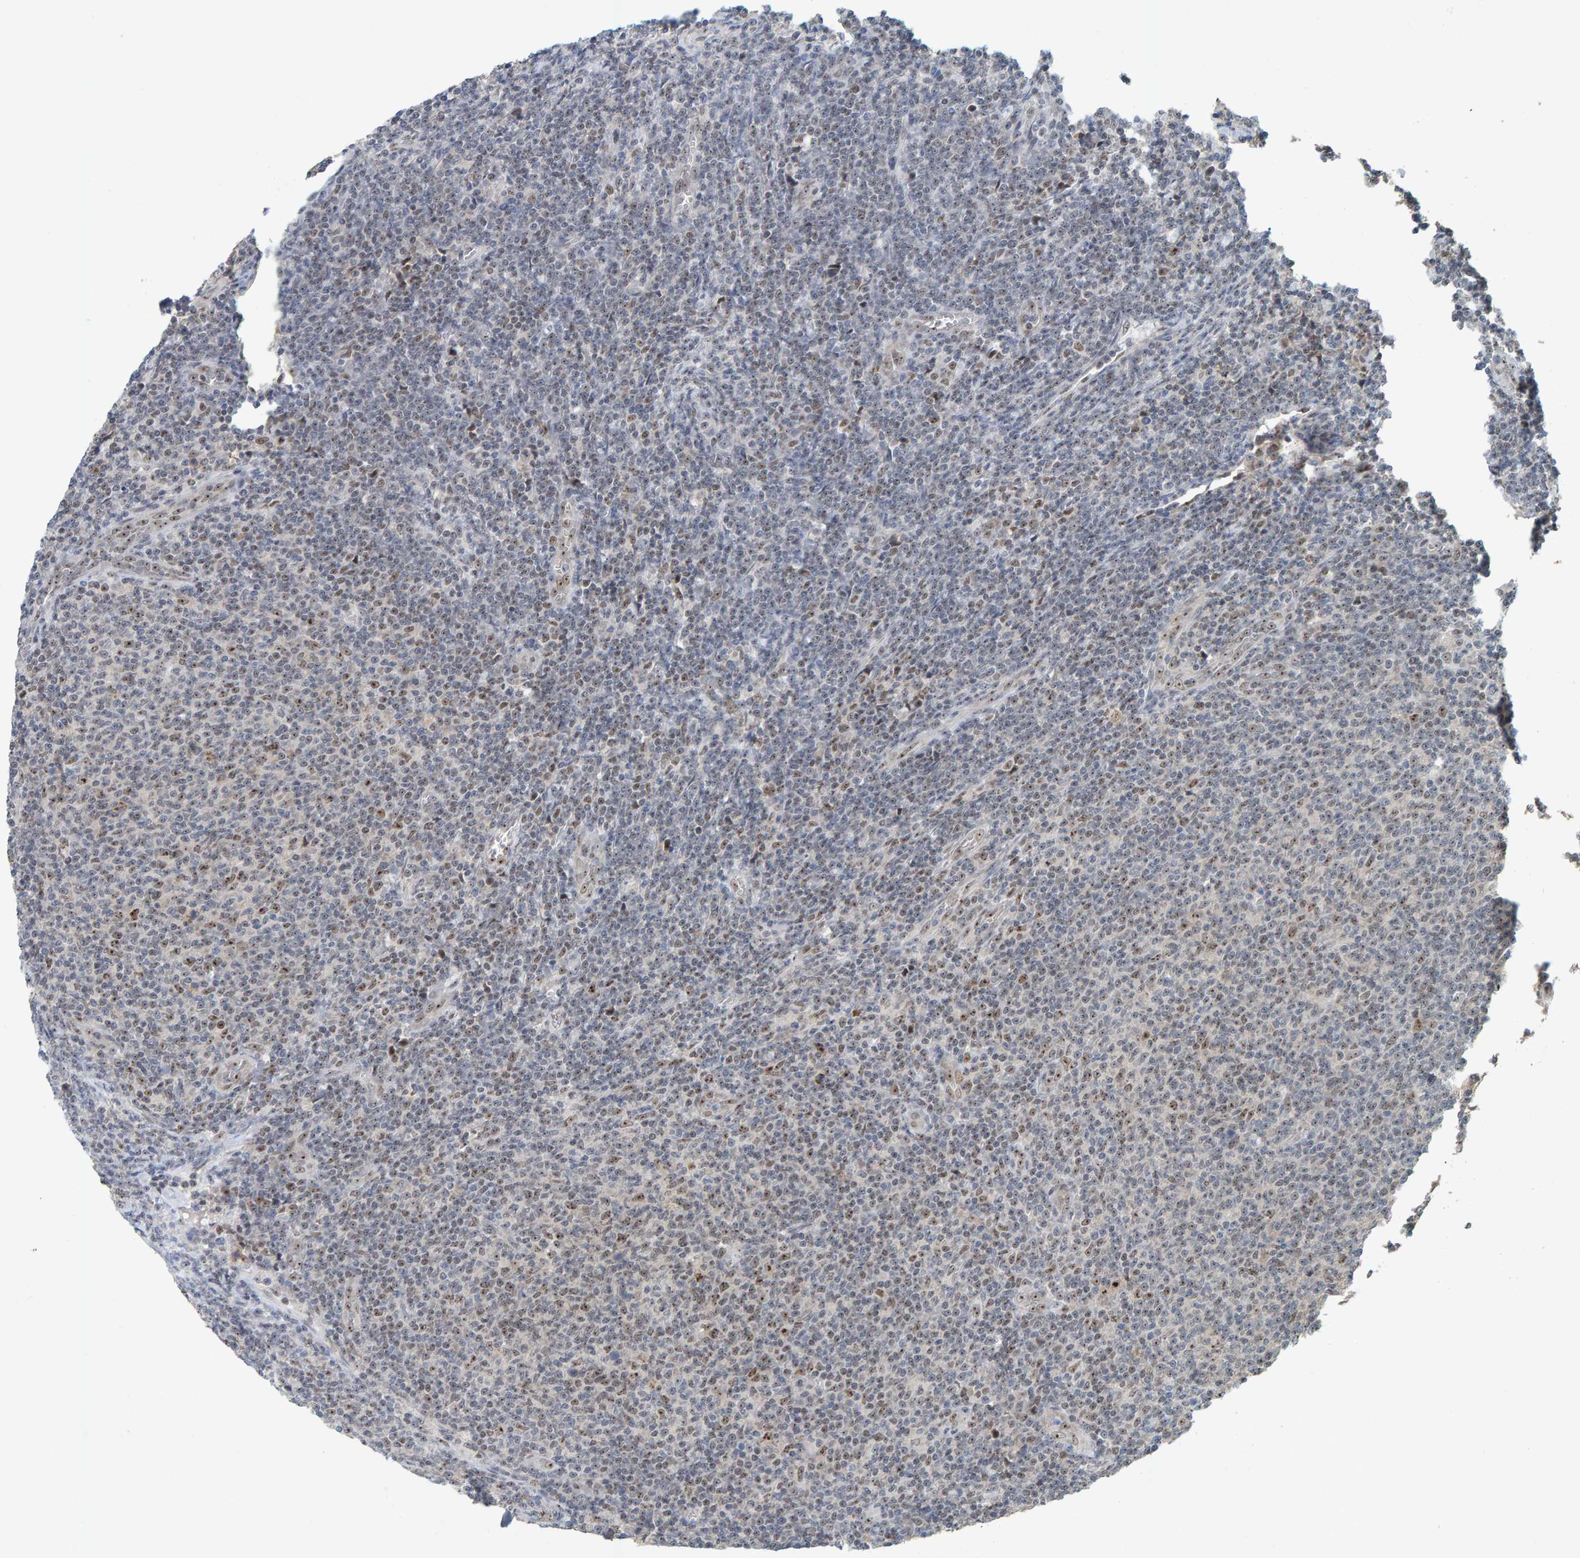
{"staining": {"intensity": "weak", "quantity": "25%-75%", "location": "nuclear"}, "tissue": "lymphoma", "cell_type": "Tumor cells", "image_type": "cancer", "snomed": [{"axis": "morphology", "description": "Malignant lymphoma, non-Hodgkin's type, Low grade"}, {"axis": "topography", "description": "Lymph node"}], "caption": "Tumor cells reveal low levels of weak nuclear staining in approximately 25%-75% of cells in lymphoma.", "gene": "POLR1E", "patient": {"sex": "male", "age": 66}}